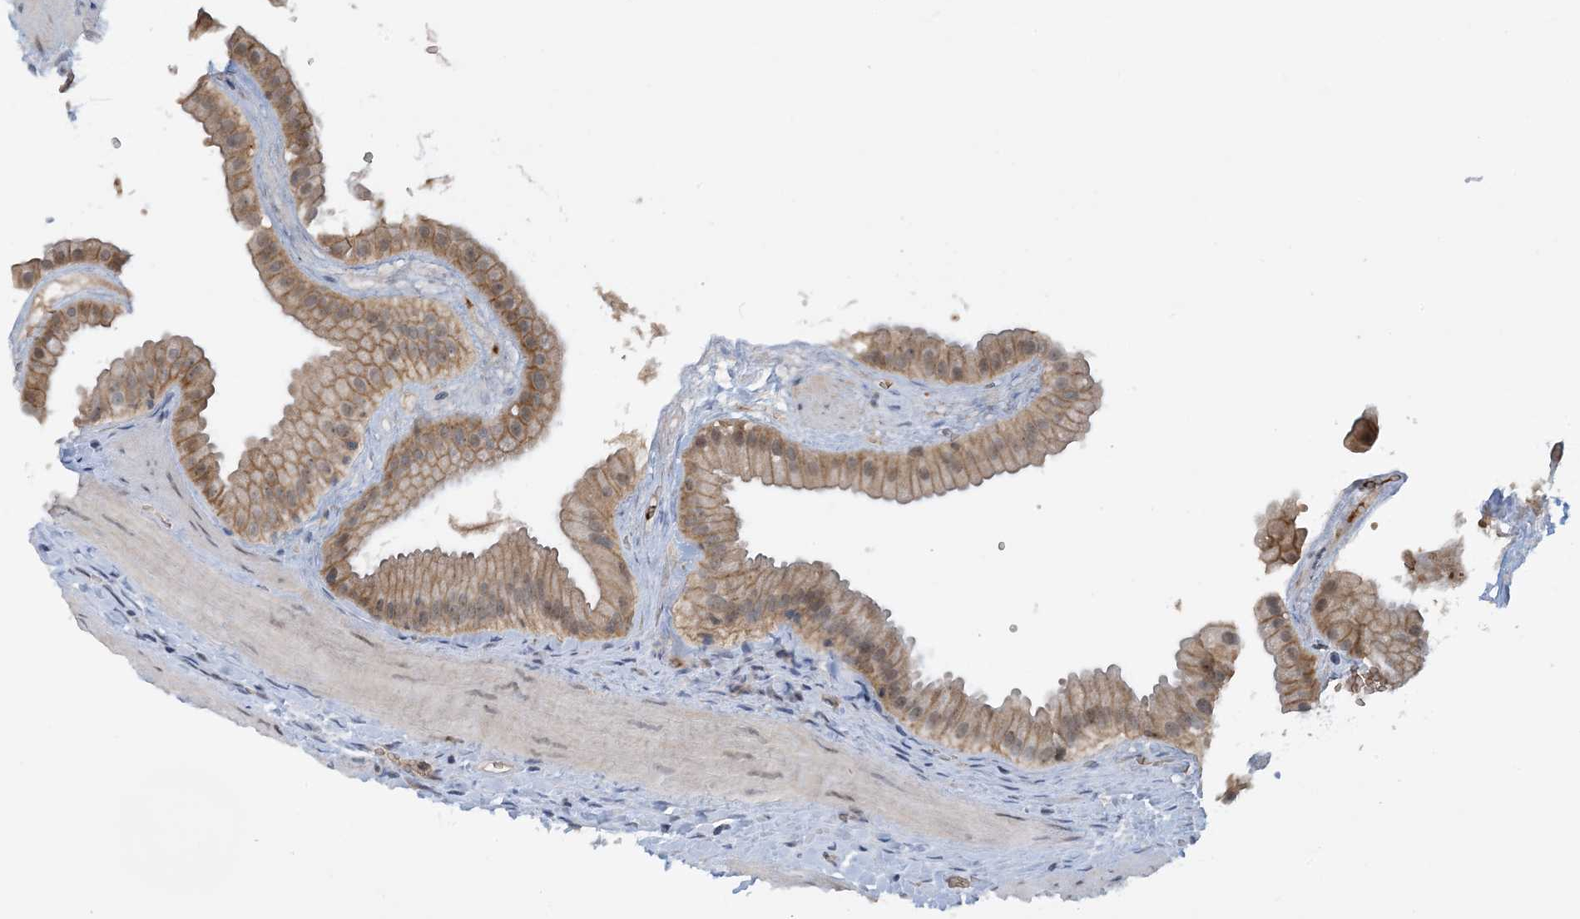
{"staining": {"intensity": "moderate", "quantity": ">75%", "location": "cytoplasmic/membranous"}, "tissue": "gallbladder", "cell_type": "Glandular cells", "image_type": "normal", "snomed": [{"axis": "morphology", "description": "Normal tissue, NOS"}, {"axis": "topography", "description": "Gallbladder"}], "caption": "The photomicrograph shows staining of unremarkable gallbladder, revealing moderate cytoplasmic/membranous protein expression (brown color) within glandular cells. The protein of interest is shown in brown color, while the nuclei are stained blue.", "gene": "UBE2E1", "patient": {"sex": "male", "age": 55}}